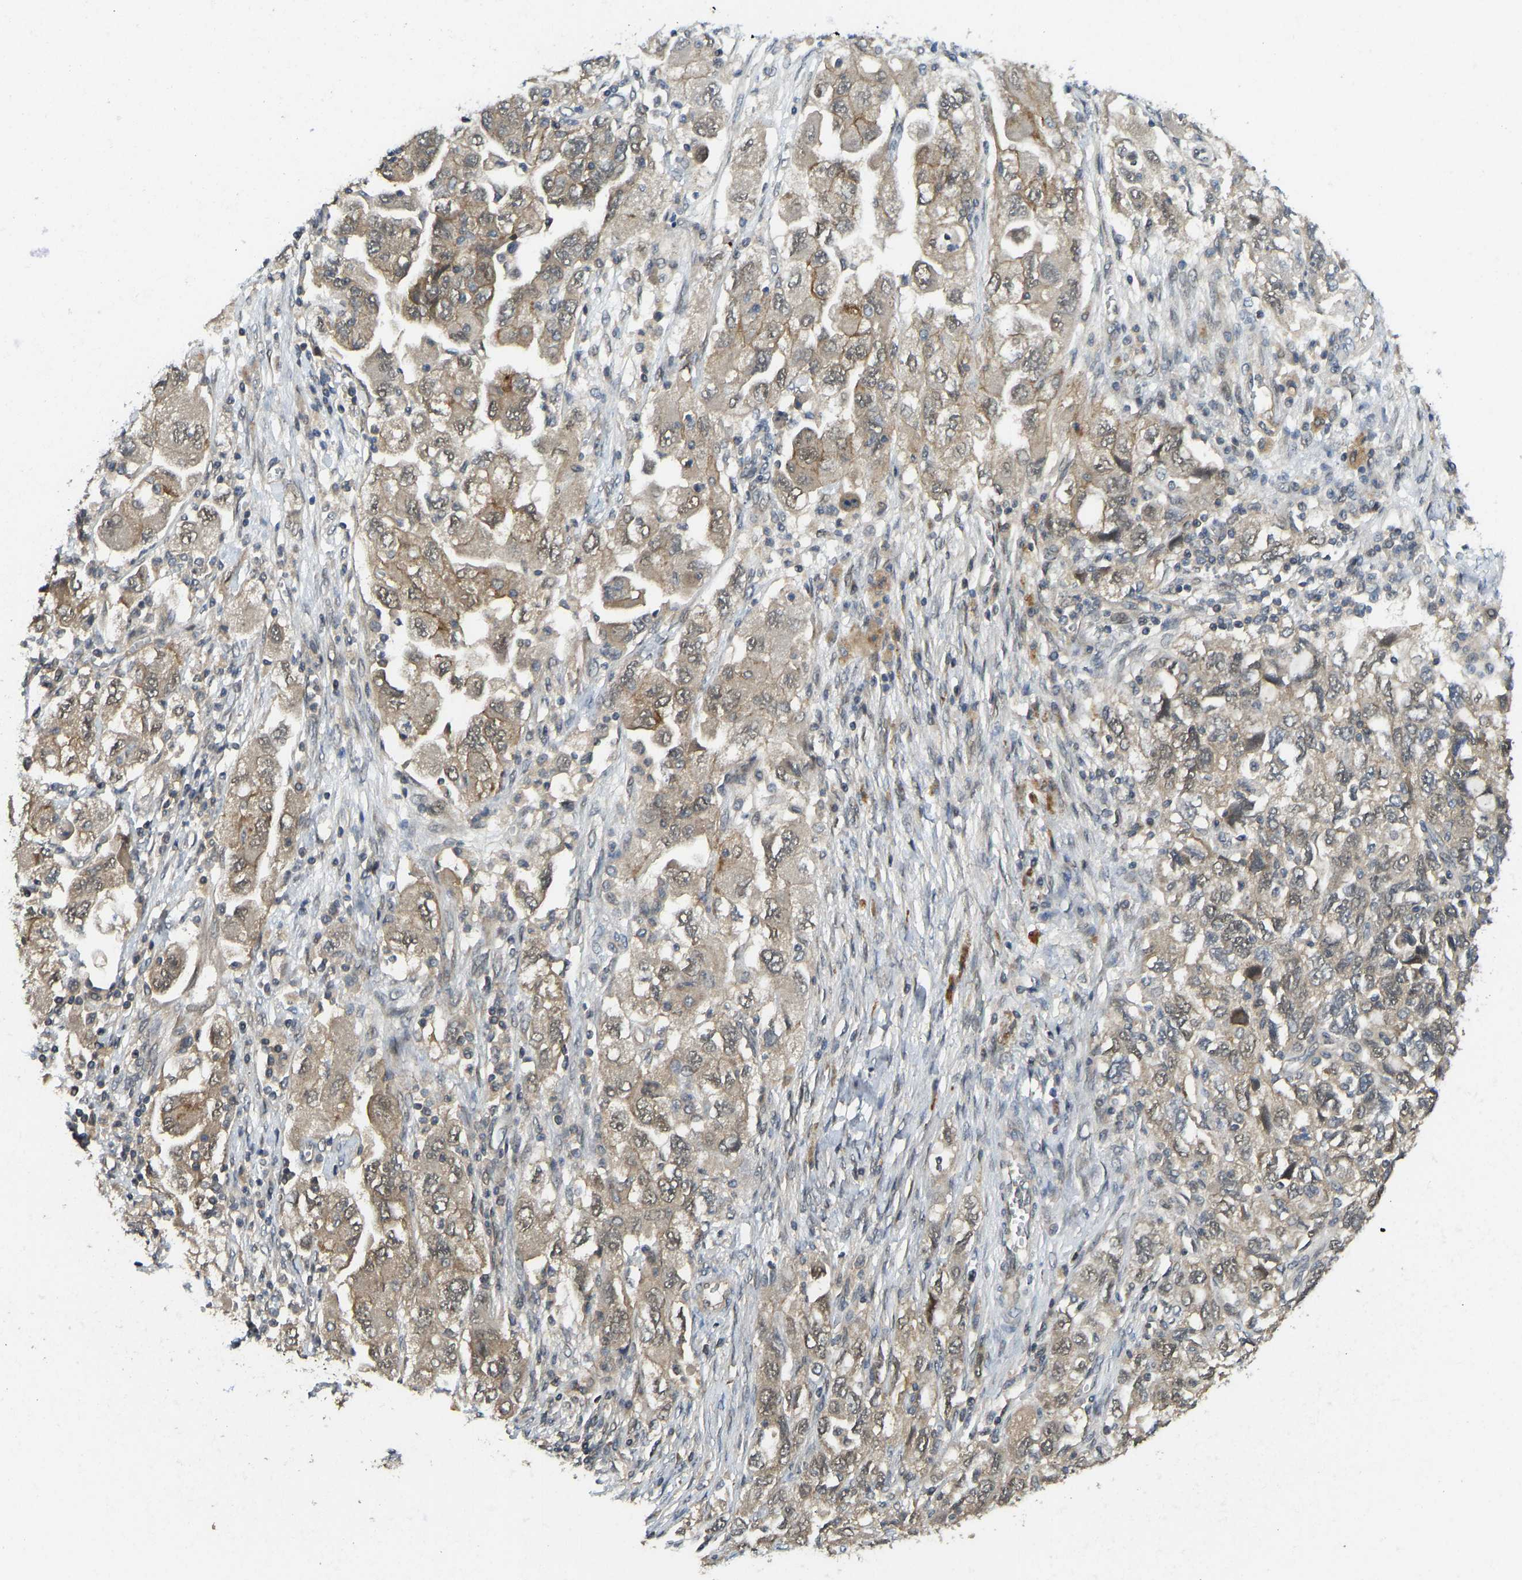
{"staining": {"intensity": "moderate", "quantity": ">75%", "location": "cytoplasmic/membranous"}, "tissue": "ovarian cancer", "cell_type": "Tumor cells", "image_type": "cancer", "snomed": [{"axis": "morphology", "description": "Carcinoma, NOS"}, {"axis": "morphology", "description": "Cystadenocarcinoma, serous, NOS"}, {"axis": "topography", "description": "Ovary"}], "caption": "Immunohistochemical staining of carcinoma (ovarian) reveals medium levels of moderate cytoplasmic/membranous staining in approximately >75% of tumor cells.", "gene": "NDRG3", "patient": {"sex": "female", "age": 69}}